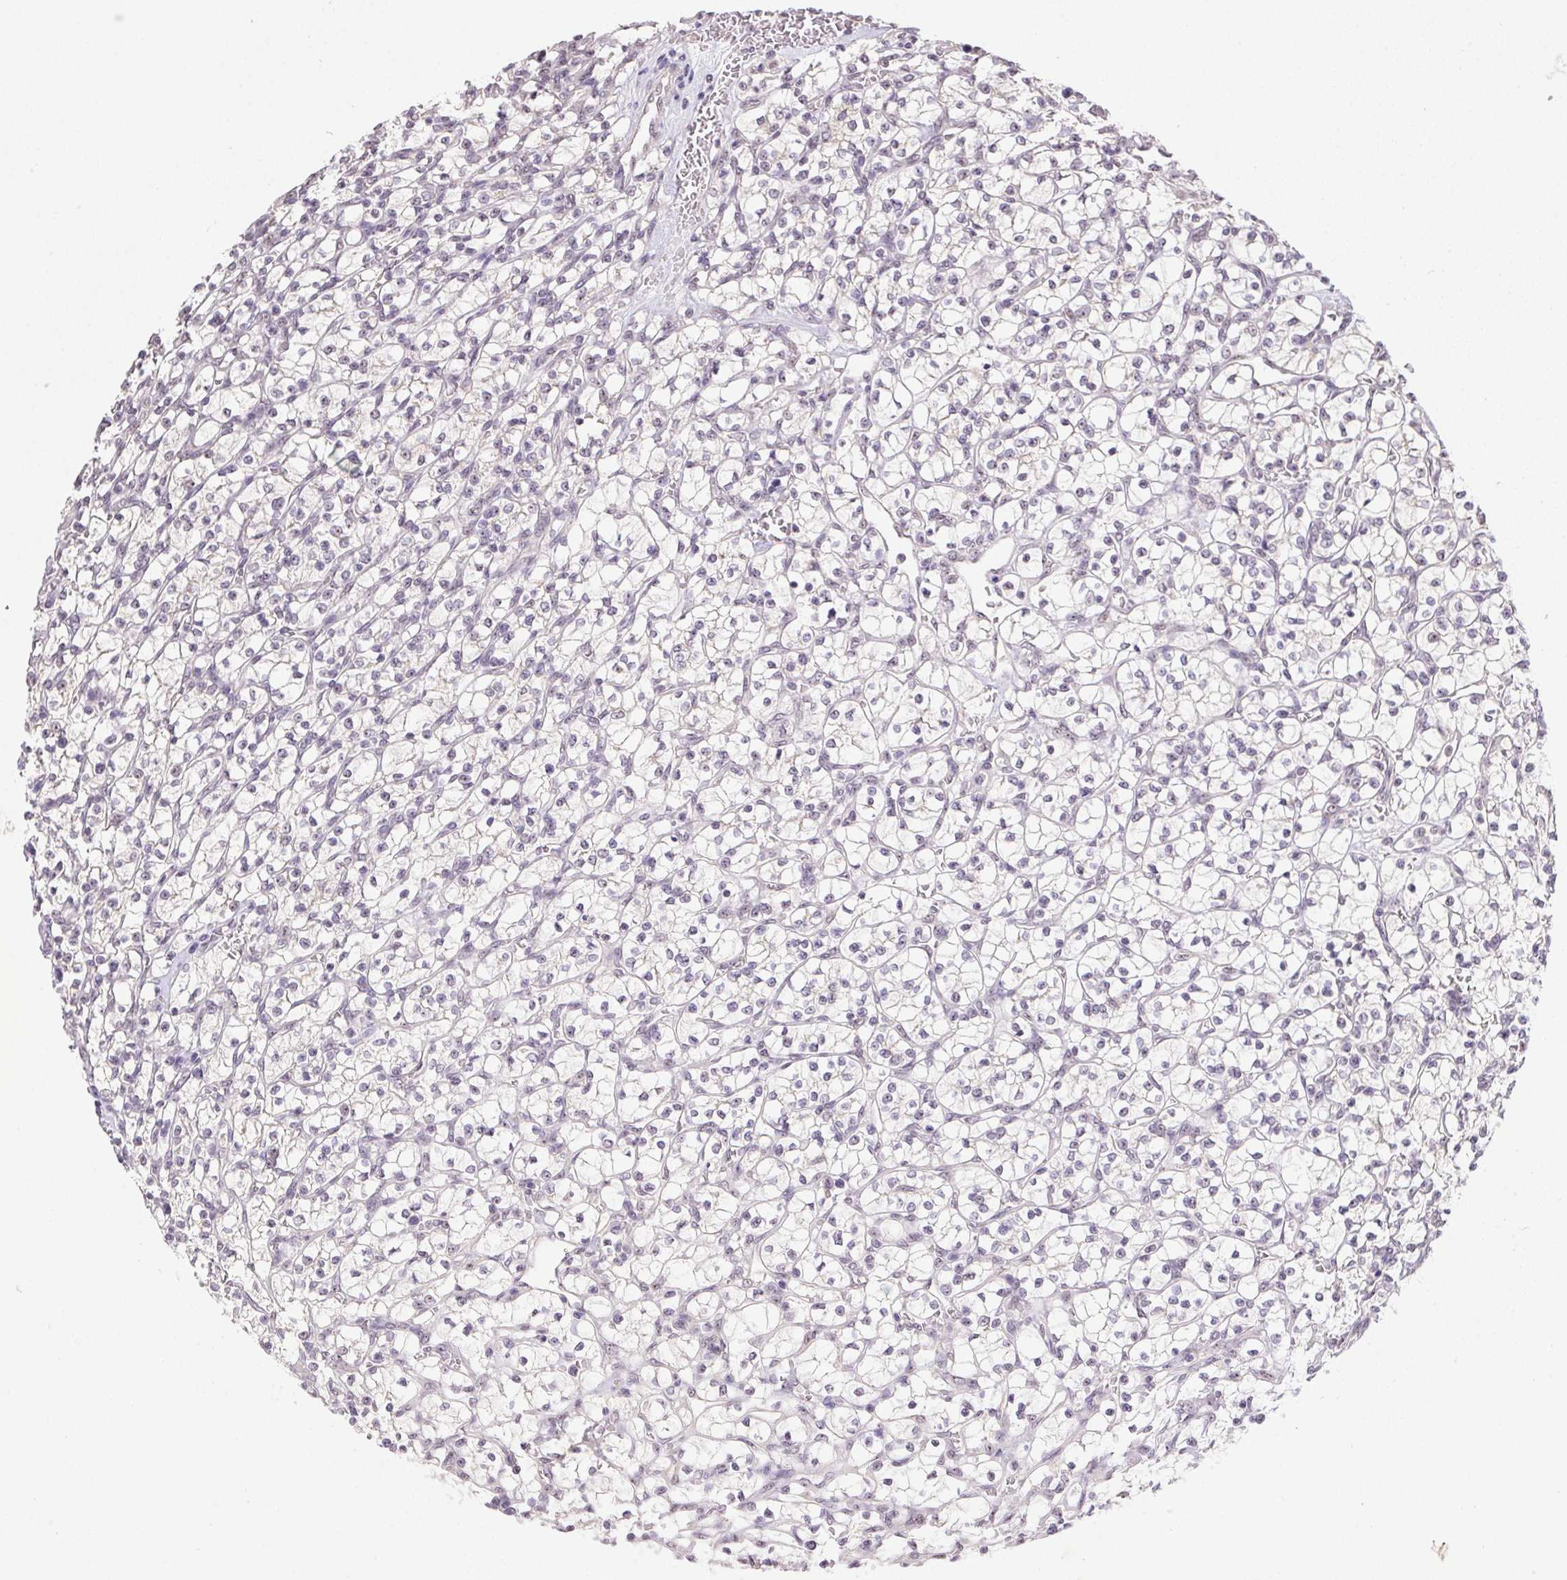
{"staining": {"intensity": "weak", "quantity": "25%-75%", "location": "nuclear"}, "tissue": "renal cancer", "cell_type": "Tumor cells", "image_type": "cancer", "snomed": [{"axis": "morphology", "description": "Adenocarcinoma, NOS"}, {"axis": "topography", "description": "Kidney"}], "caption": "Adenocarcinoma (renal) stained with a protein marker exhibits weak staining in tumor cells.", "gene": "BATF2", "patient": {"sex": "female", "age": 64}}